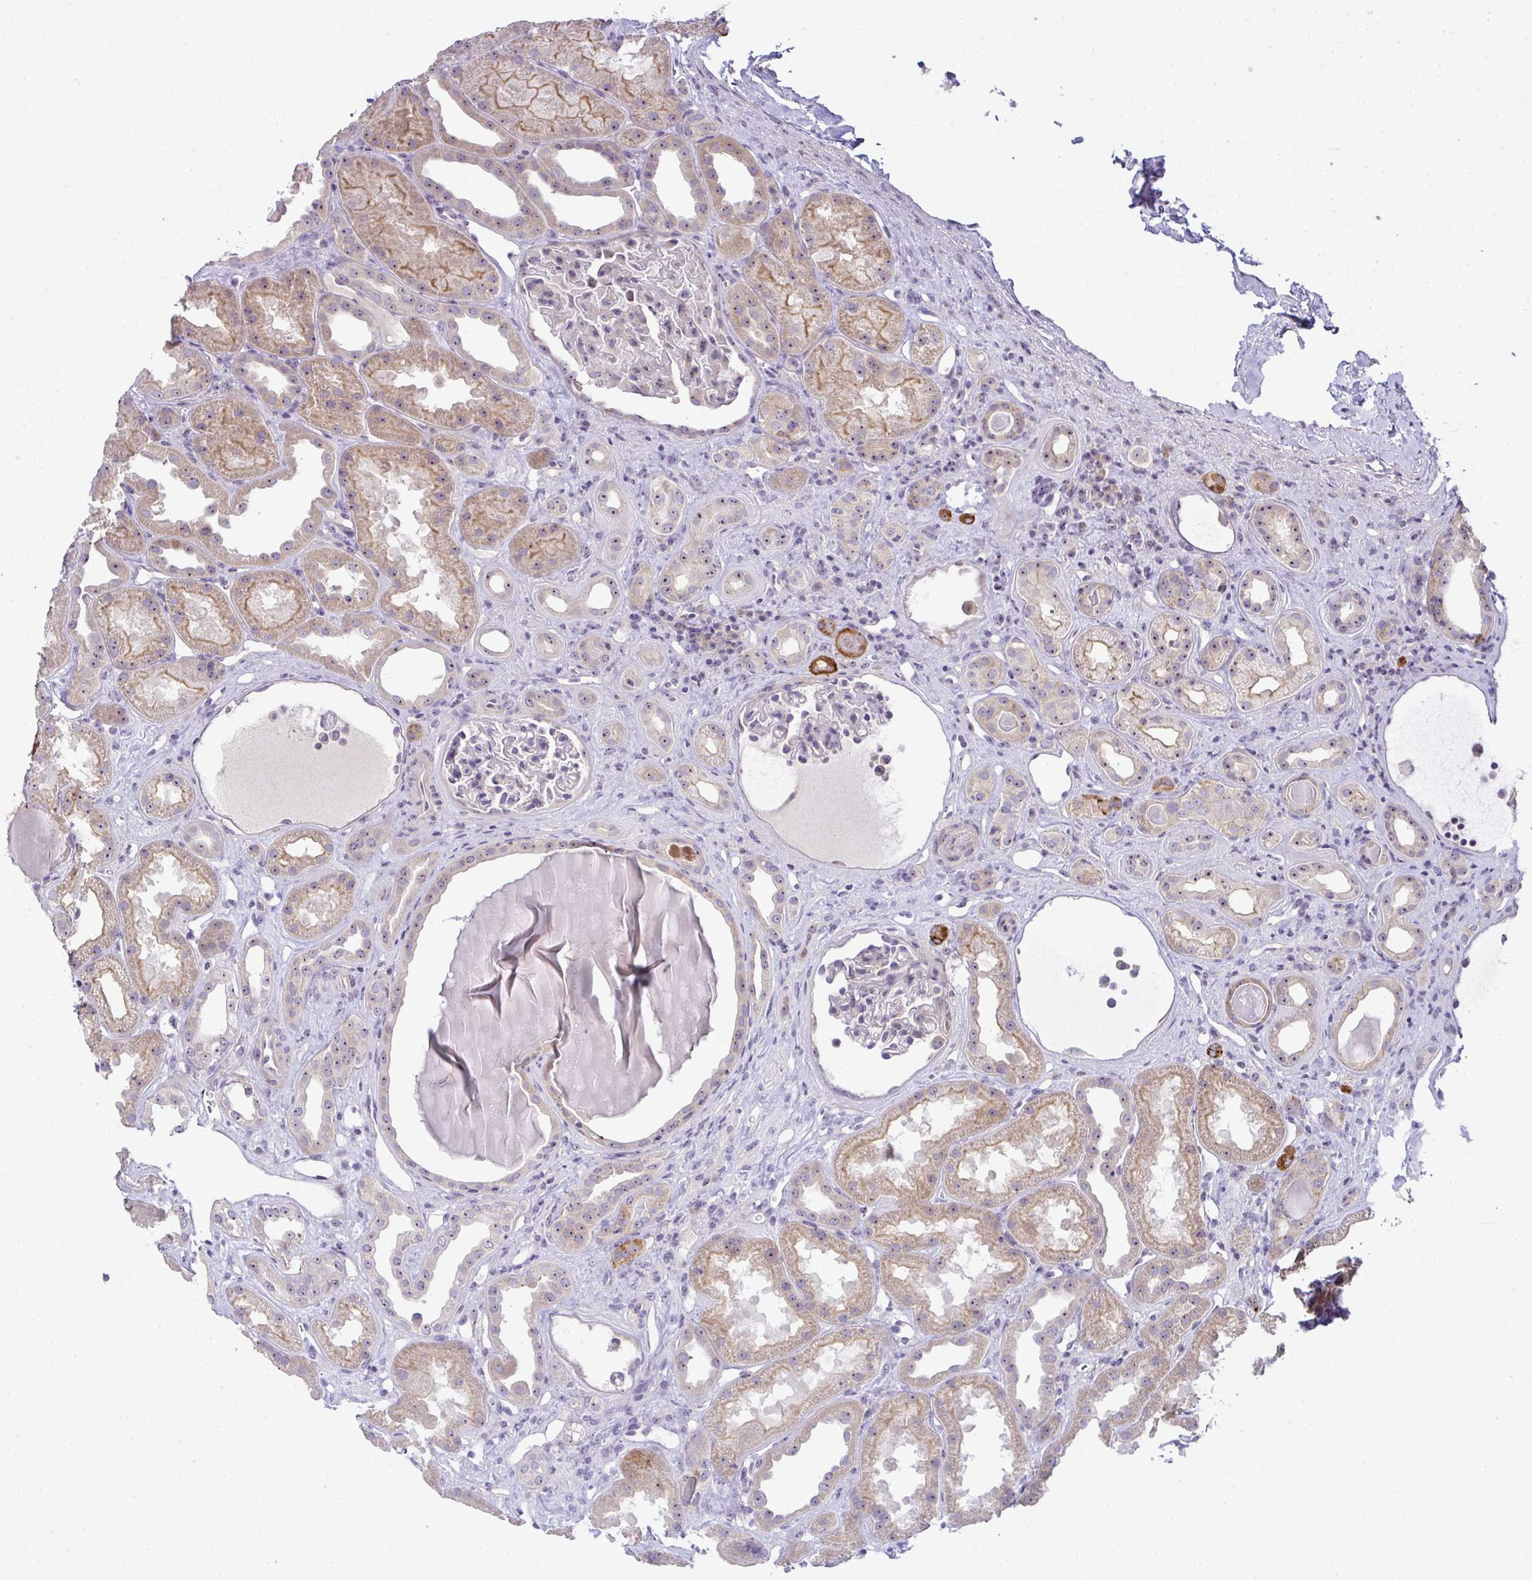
{"staining": {"intensity": "negative", "quantity": "none", "location": "none"}, "tissue": "kidney", "cell_type": "Cells in glomeruli", "image_type": "normal", "snomed": [{"axis": "morphology", "description": "Normal tissue, NOS"}, {"axis": "topography", "description": "Kidney"}], "caption": "IHC of unremarkable kidney exhibits no staining in cells in glomeruli.", "gene": "NT5C1A", "patient": {"sex": "male", "age": 61}}